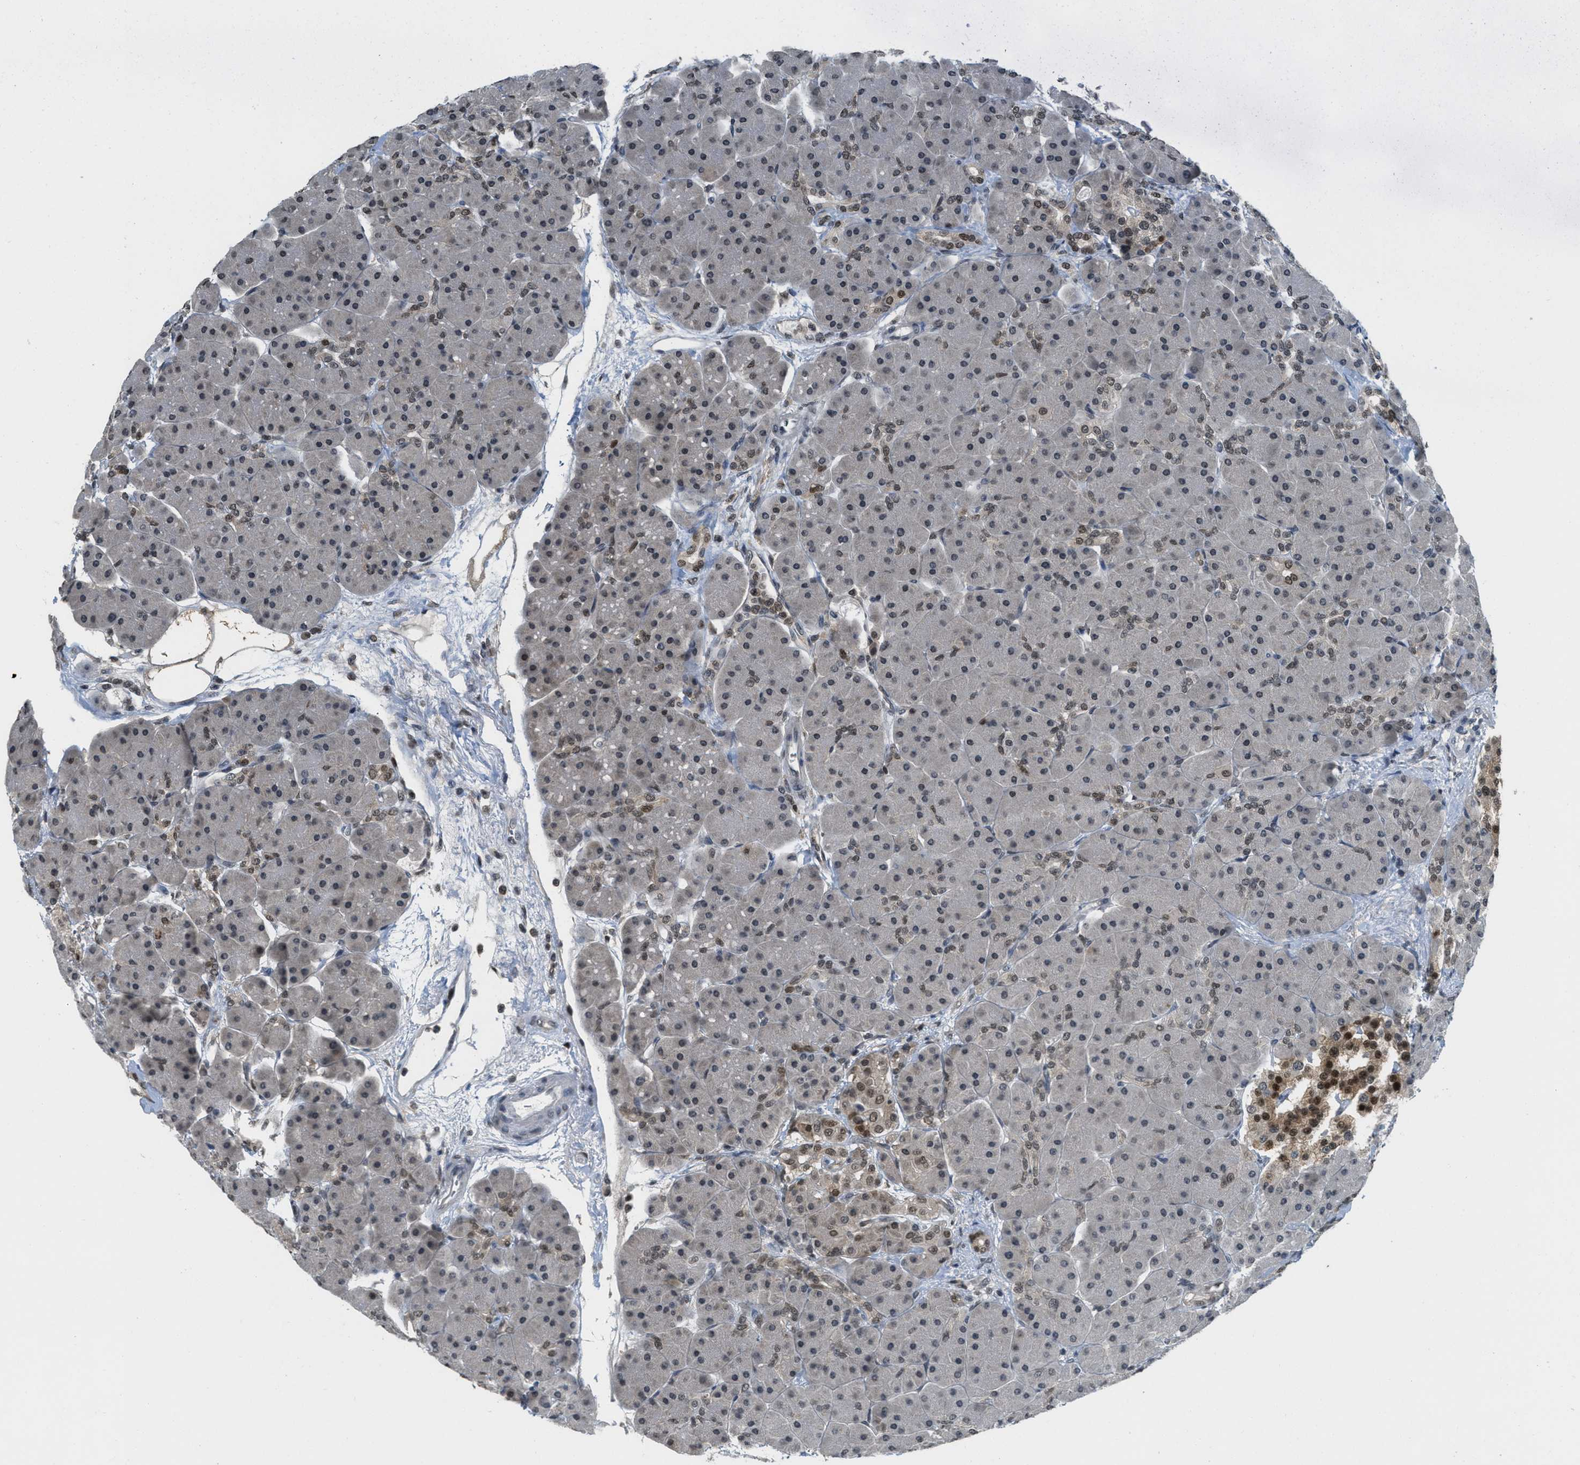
{"staining": {"intensity": "moderate", "quantity": "25%-75%", "location": "nuclear"}, "tissue": "pancreas", "cell_type": "Exocrine glandular cells", "image_type": "normal", "snomed": [{"axis": "morphology", "description": "Normal tissue, NOS"}, {"axis": "topography", "description": "Pancreas"}], "caption": "Immunohistochemical staining of benign pancreas shows 25%-75% levels of moderate nuclear protein positivity in approximately 25%-75% of exocrine glandular cells.", "gene": "DNAJB1", "patient": {"sex": "male", "age": 66}}